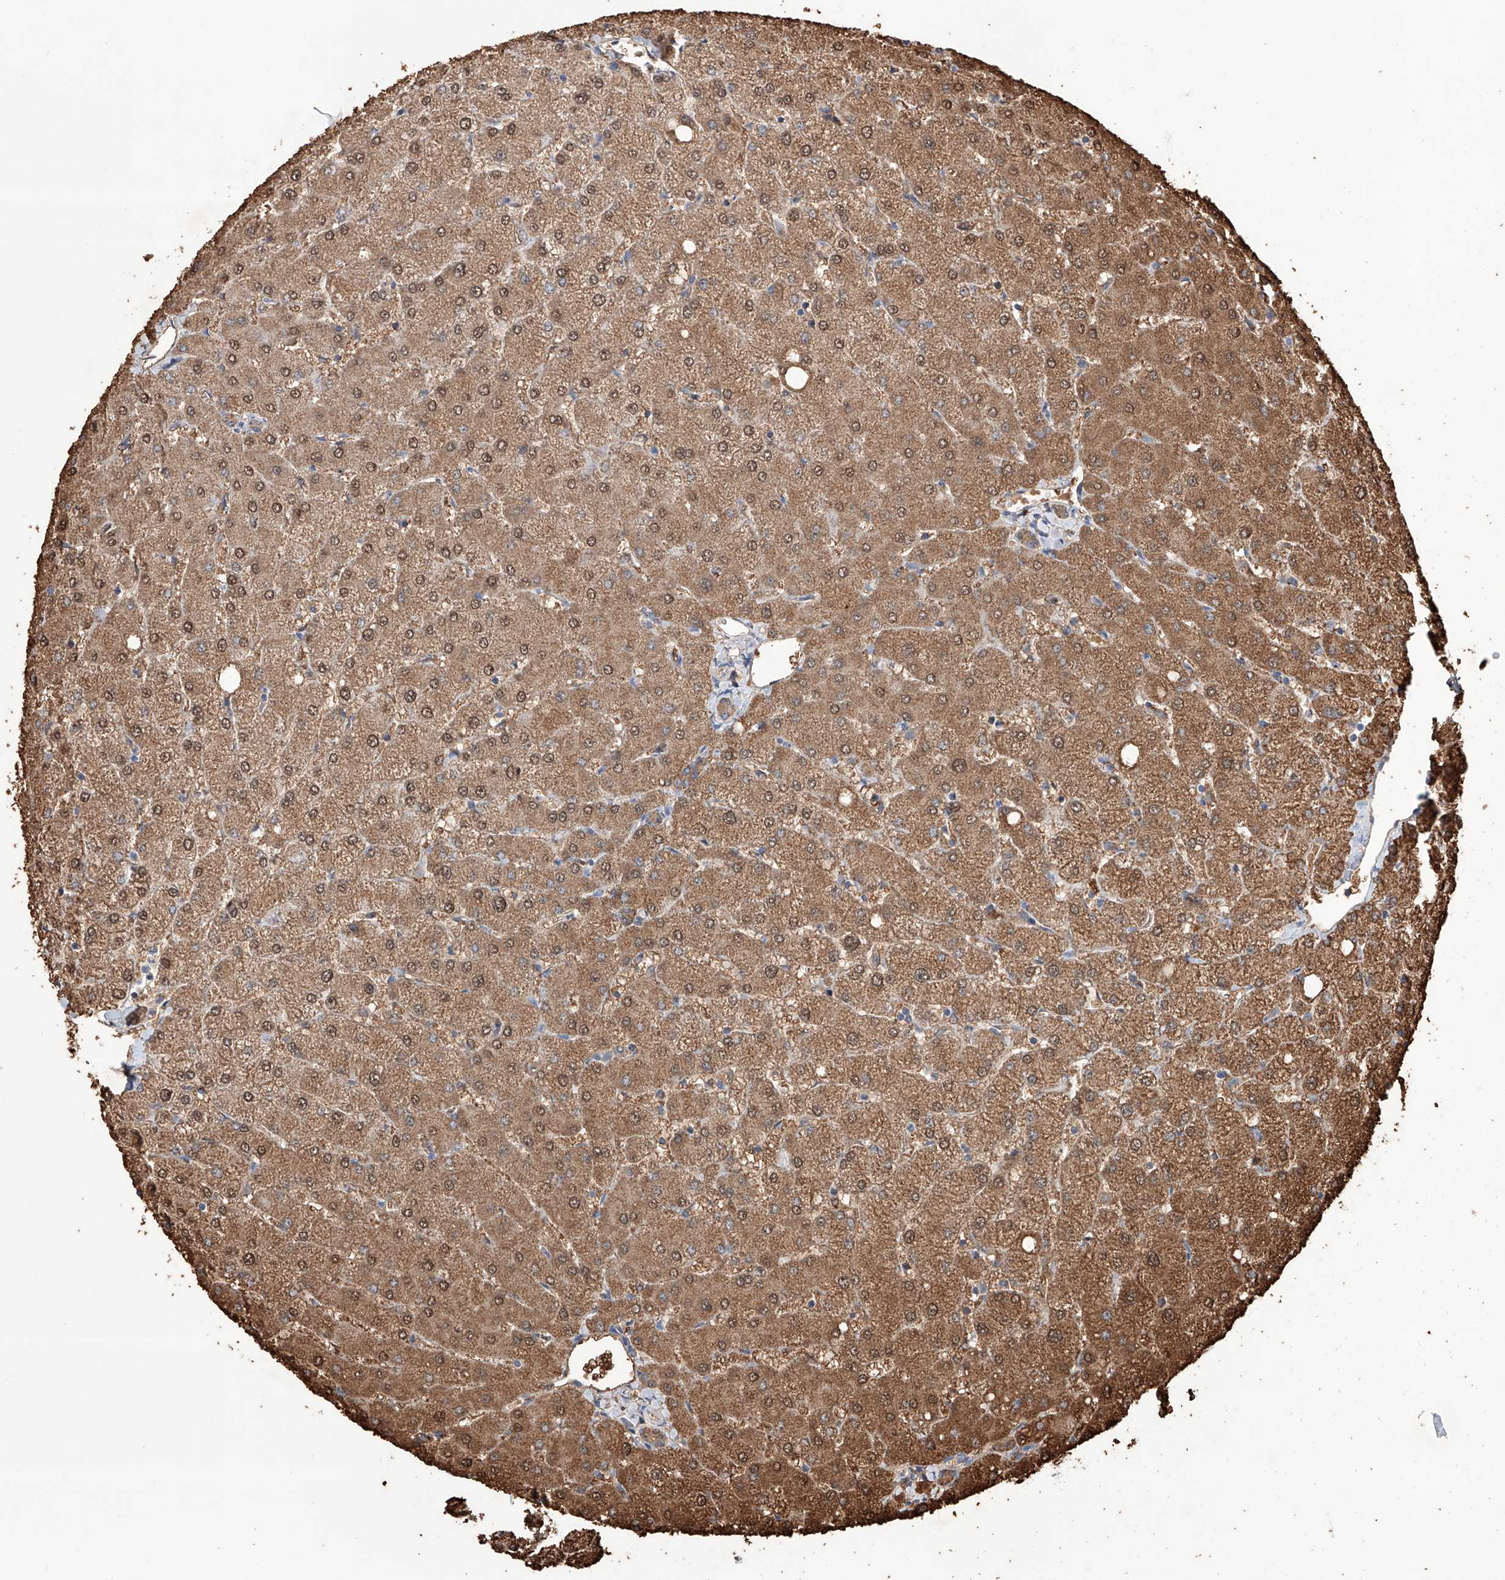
{"staining": {"intensity": "moderate", "quantity": "25%-75%", "location": "cytoplasmic/membranous"}, "tissue": "liver", "cell_type": "Cholangiocytes", "image_type": "normal", "snomed": [{"axis": "morphology", "description": "Normal tissue, NOS"}, {"axis": "topography", "description": "Liver"}], "caption": "Benign liver displays moderate cytoplasmic/membranous staining in about 25%-75% of cholangiocytes, visualized by immunohistochemistry.", "gene": "AFG1L", "patient": {"sex": "female", "age": 54}}